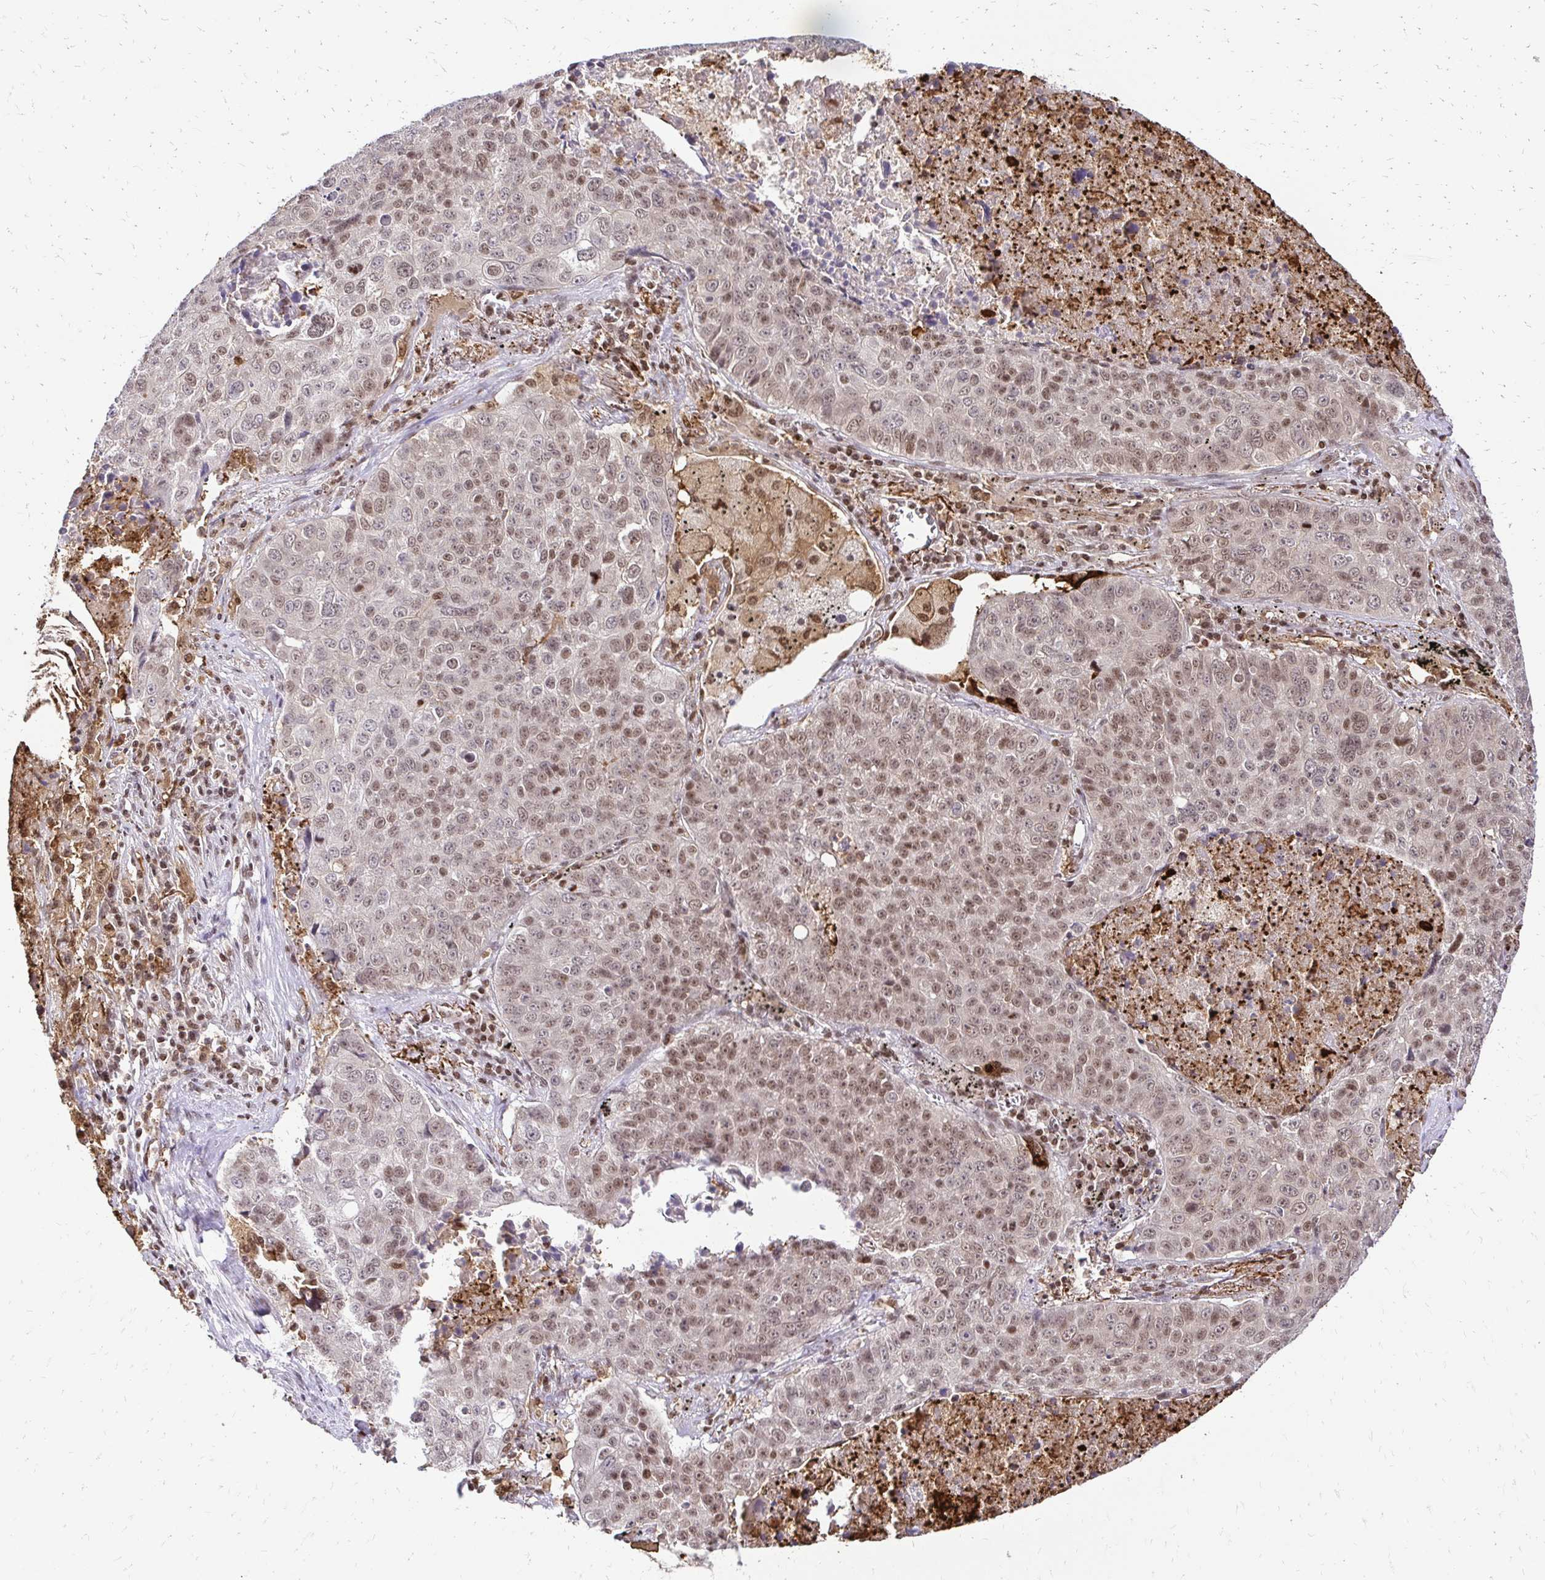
{"staining": {"intensity": "weak", "quantity": "25%-75%", "location": "nuclear"}, "tissue": "lung cancer", "cell_type": "Tumor cells", "image_type": "cancer", "snomed": [{"axis": "morphology", "description": "Normal morphology"}, {"axis": "morphology", "description": "Aneuploidy"}, {"axis": "morphology", "description": "Squamous cell carcinoma, NOS"}, {"axis": "topography", "description": "Lymph node"}, {"axis": "topography", "description": "Lung"}], "caption": "Weak nuclear positivity is present in approximately 25%-75% of tumor cells in lung cancer.", "gene": "GLYR1", "patient": {"sex": "female", "age": 76}}